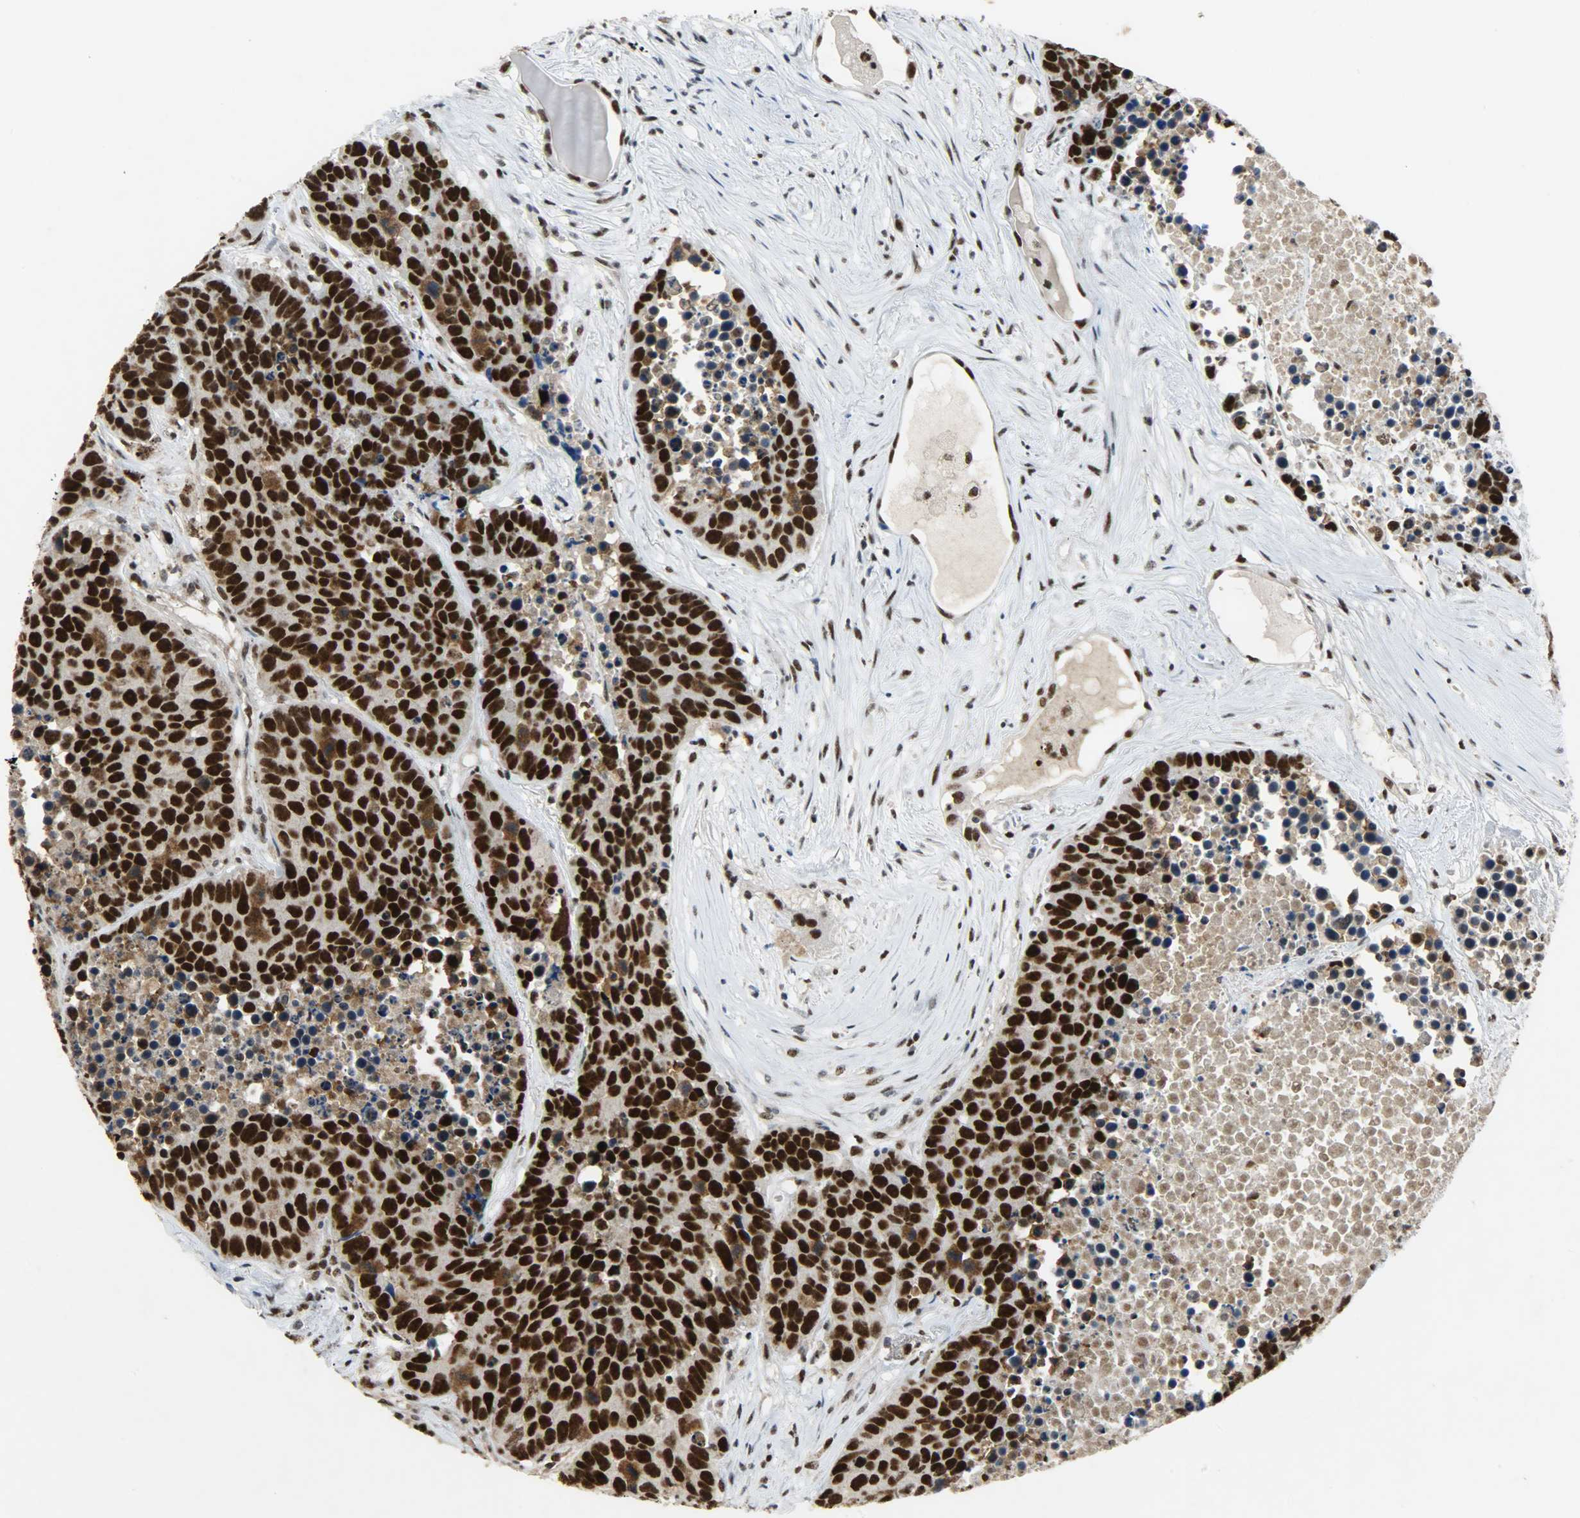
{"staining": {"intensity": "strong", "quantity": ">75%", "location": "nuclear"}, "tissue": "carcinoid", "cell_type": "Tumor cells", "image_type": "cancer", "snomed": [{"axis": "morphology", "description": "Carcinoid, malignant, NOS"}, {"axis": "topography", "description": "Lung"}], "caption": "Carcinoid stained with immunohistochemistry shows strong nuclear expression in about >75% of tumor cells. (DAB (3,3'-diaminobenzidine) IHC, brown staining for protein, blue staining for nuclei).", "gene": "SSB", "patient": {"sex": "male", "age": 60}}